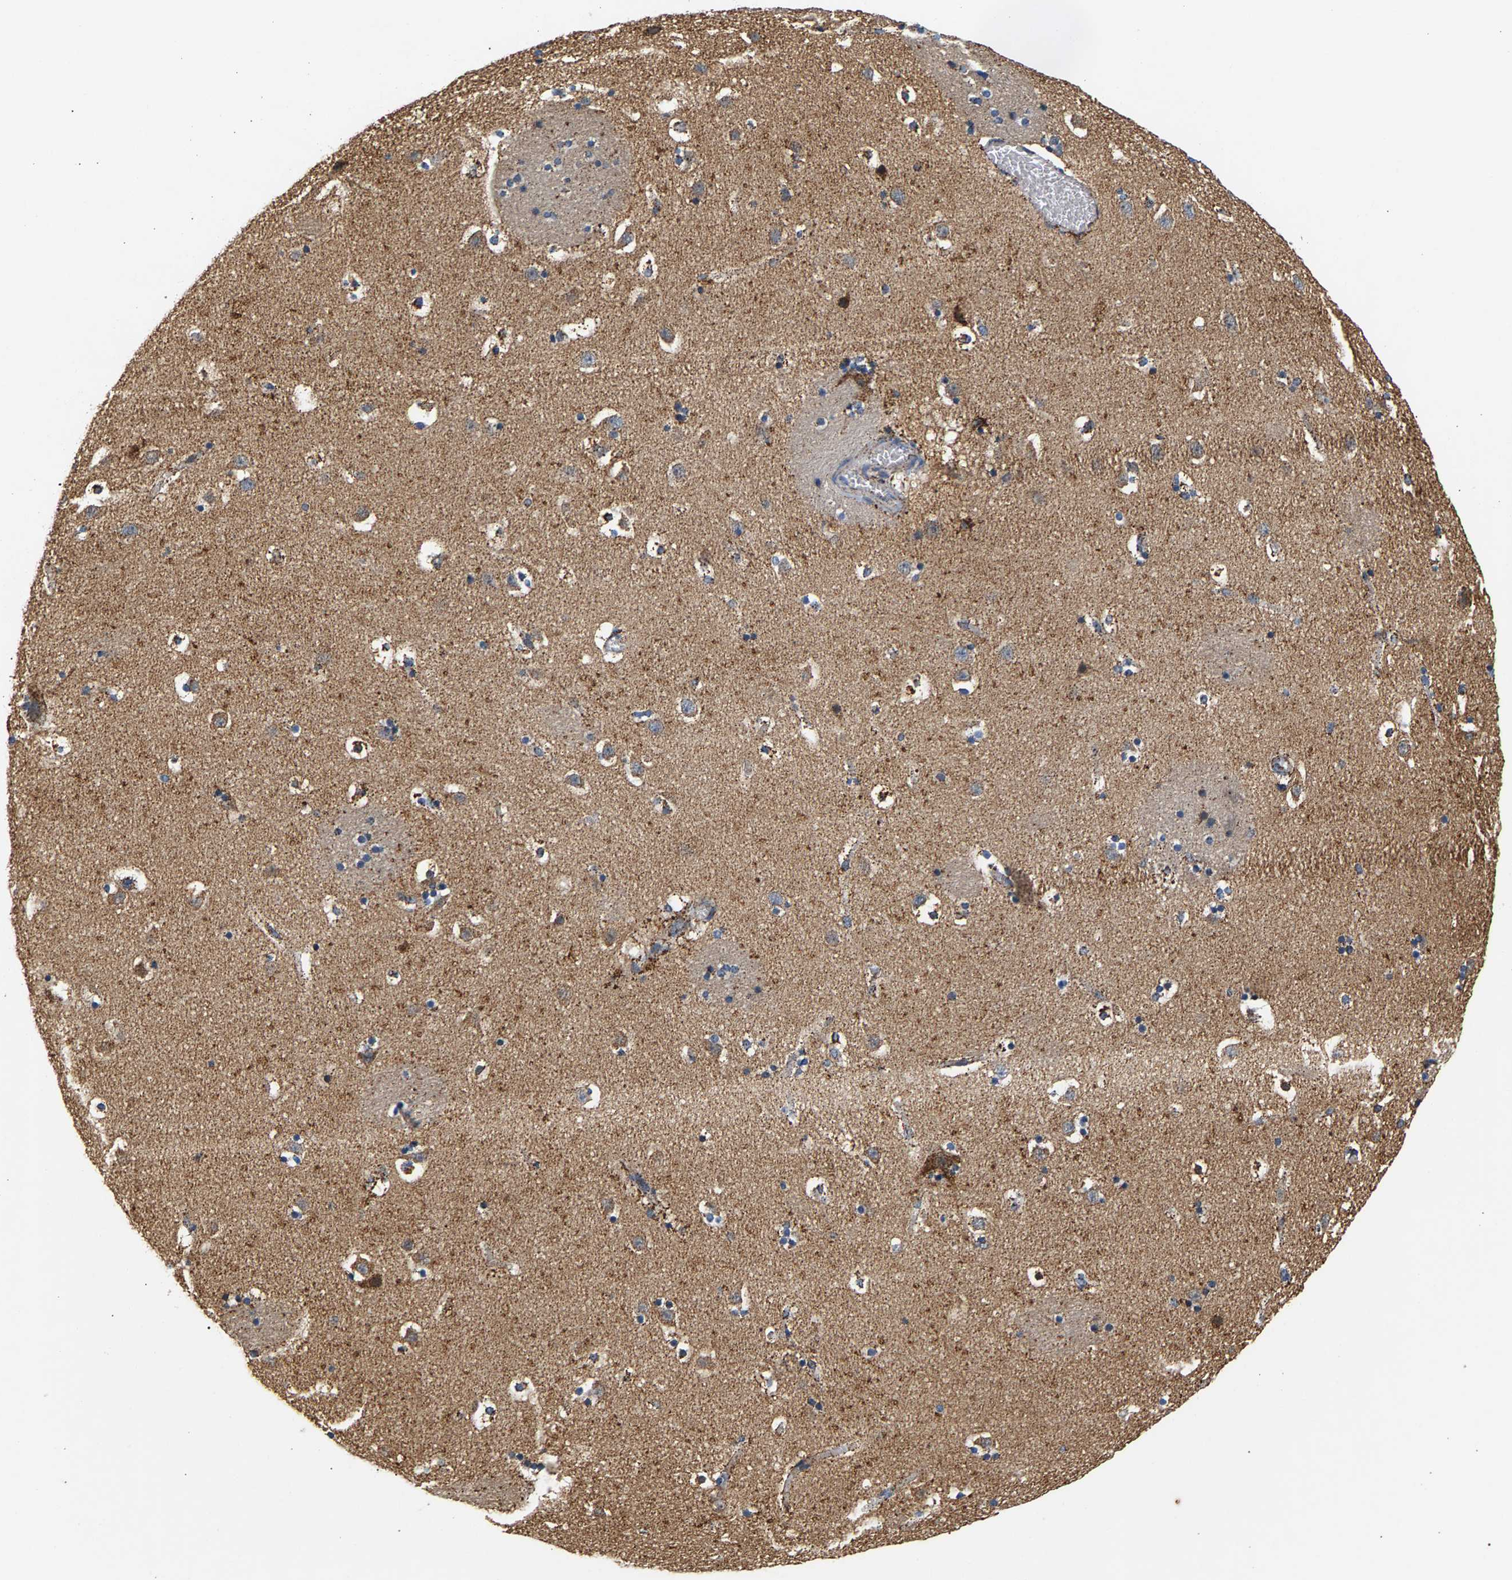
{"staining": {"intensity": "moderate", "quantity": ">75%", "location": "cytoplasmic/membranous"}, "tissue": "caudate", "cell_type": "Glial cells", "image_type": "normal", "snomed": [{"axis": "morphology", "description": "Normal tissue, NOS"}, {"axis": "topography", "description": "Lateral ventricle wall"}], "caption": "Protein expression analysis of normal human caudate reveals moderate cytoplasmic/membranous expression in approximately >75% of glial cells.", "gene": "PDE1A", "patient": {"sex": "male", "age": 45}}